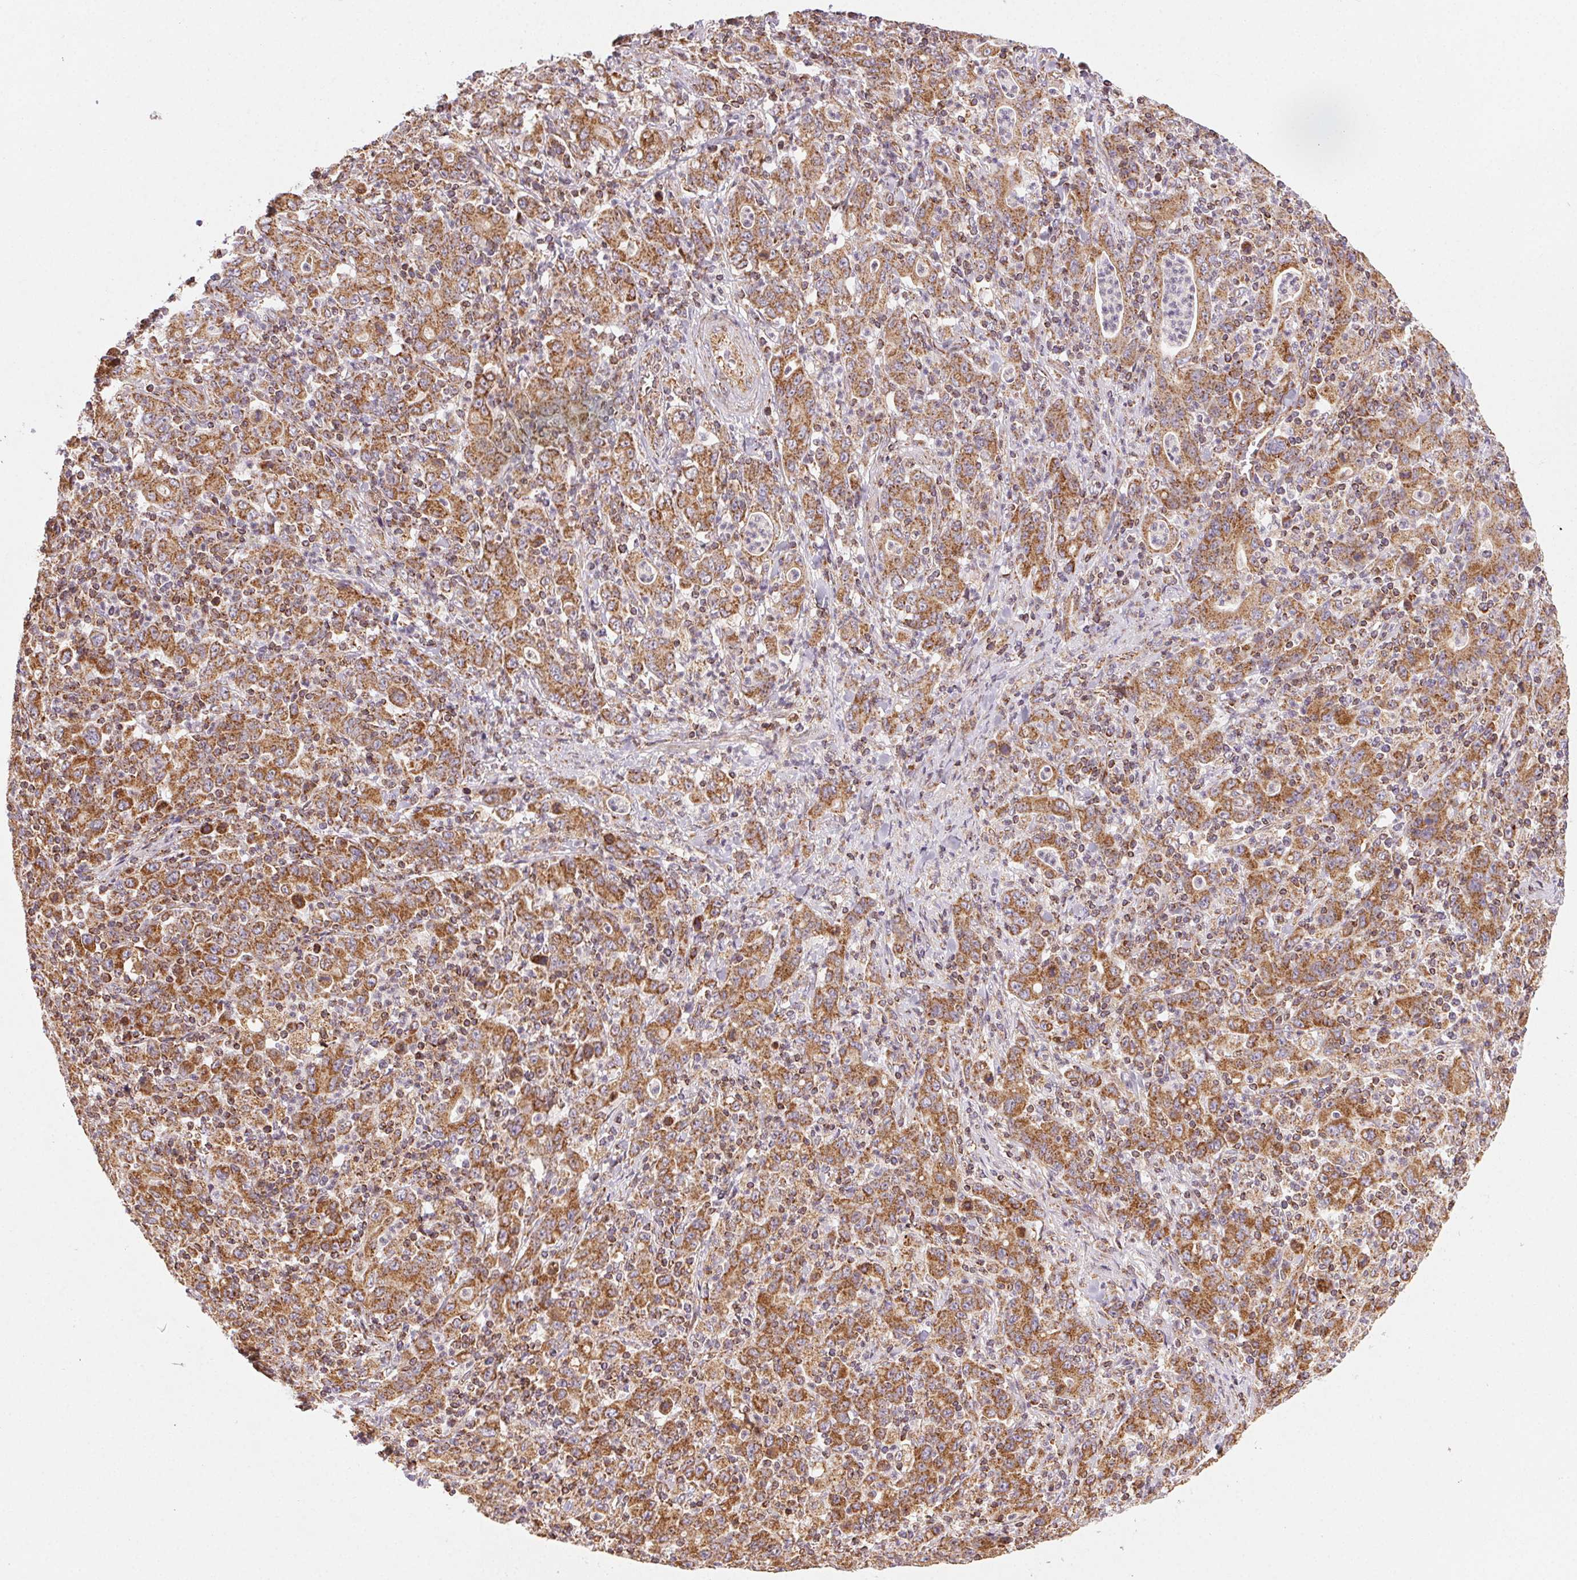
{"staining": {"intensity": "moderate", "quantity": ">75%", "location": "cytoplasmic/membranous"}, "tissue": "stomach cancer", "cell_type": "Tumor cells", "image_type": "cancer", "snomed": [{"axis": "morphology", "description": "Adenocarcinoma, NOS"}, {"axis": "topography", "description": "Stomach, upper"}], "caption": "Moderate cytoplasmic/membranous positivity for a protein is present in about >75% of tumor cells of adenocarcinoma (stomach) using immunohistochemistry.", "gene": "CLPB", "patient": {"sex": "male", "age": 69}}